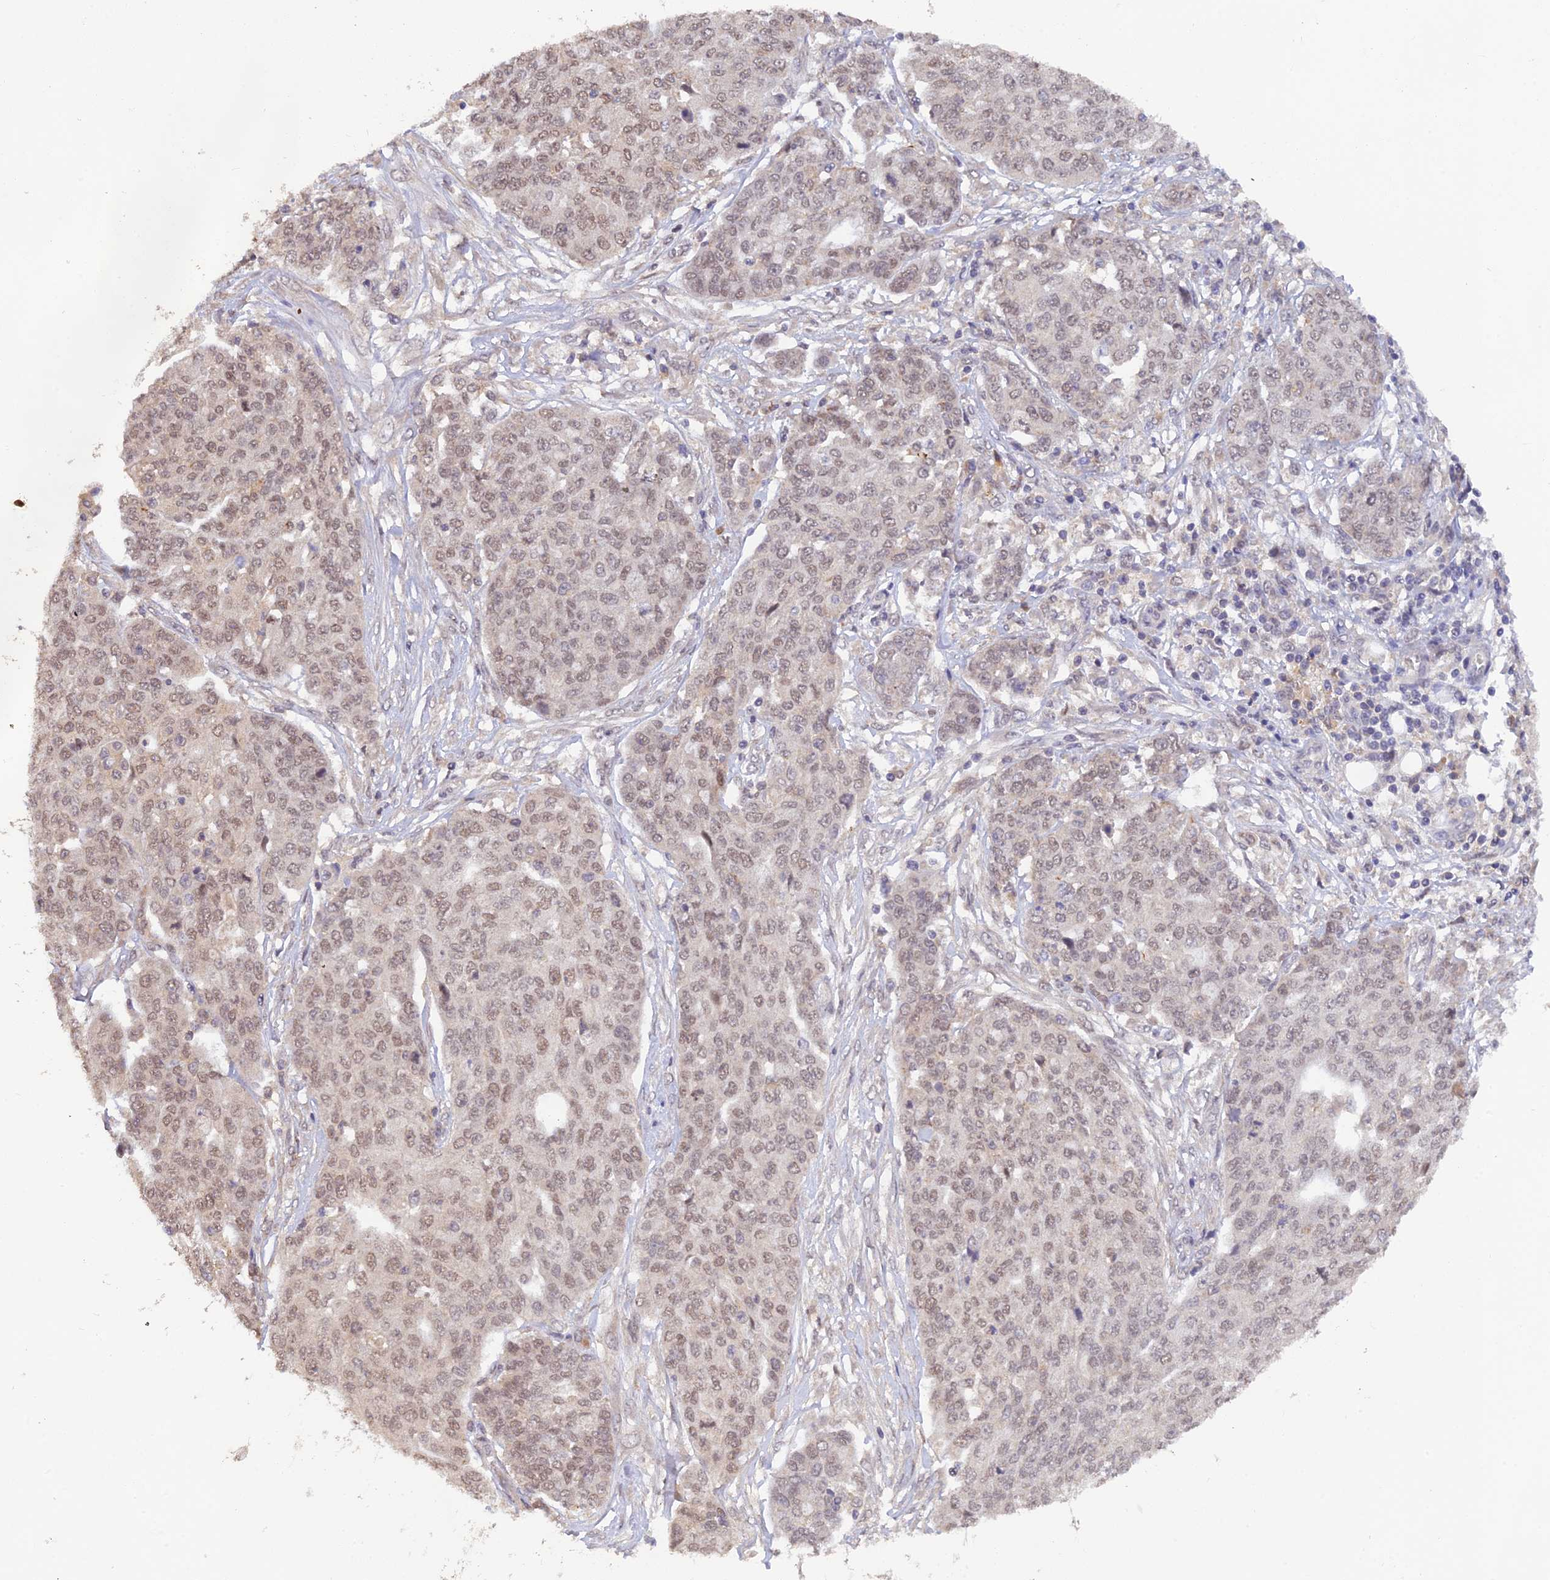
{"staining": {"intensity": "weak", "quantity": ">75%", "location": "nuclear"}, "tissue": "ovarian cancer", "cell_type": "Tumor cells", "image_type": "cancer", "snomed": [{"axis": "morphology", "description": "Cystadenocarcinoma, serous, NOS"}, {"axis": "topography", "description": "Soft tissue"}, {"axis": "topography", "description": "Ovary"}], "caption": "Immunohistochemical staining of ovarian serous cystadenocarcinoma displays low levels of weak nuclear staining in approximately >75% of tumor cells.", "gene": "ZNF436", "patient": {"sex": "female", "age": 57}}